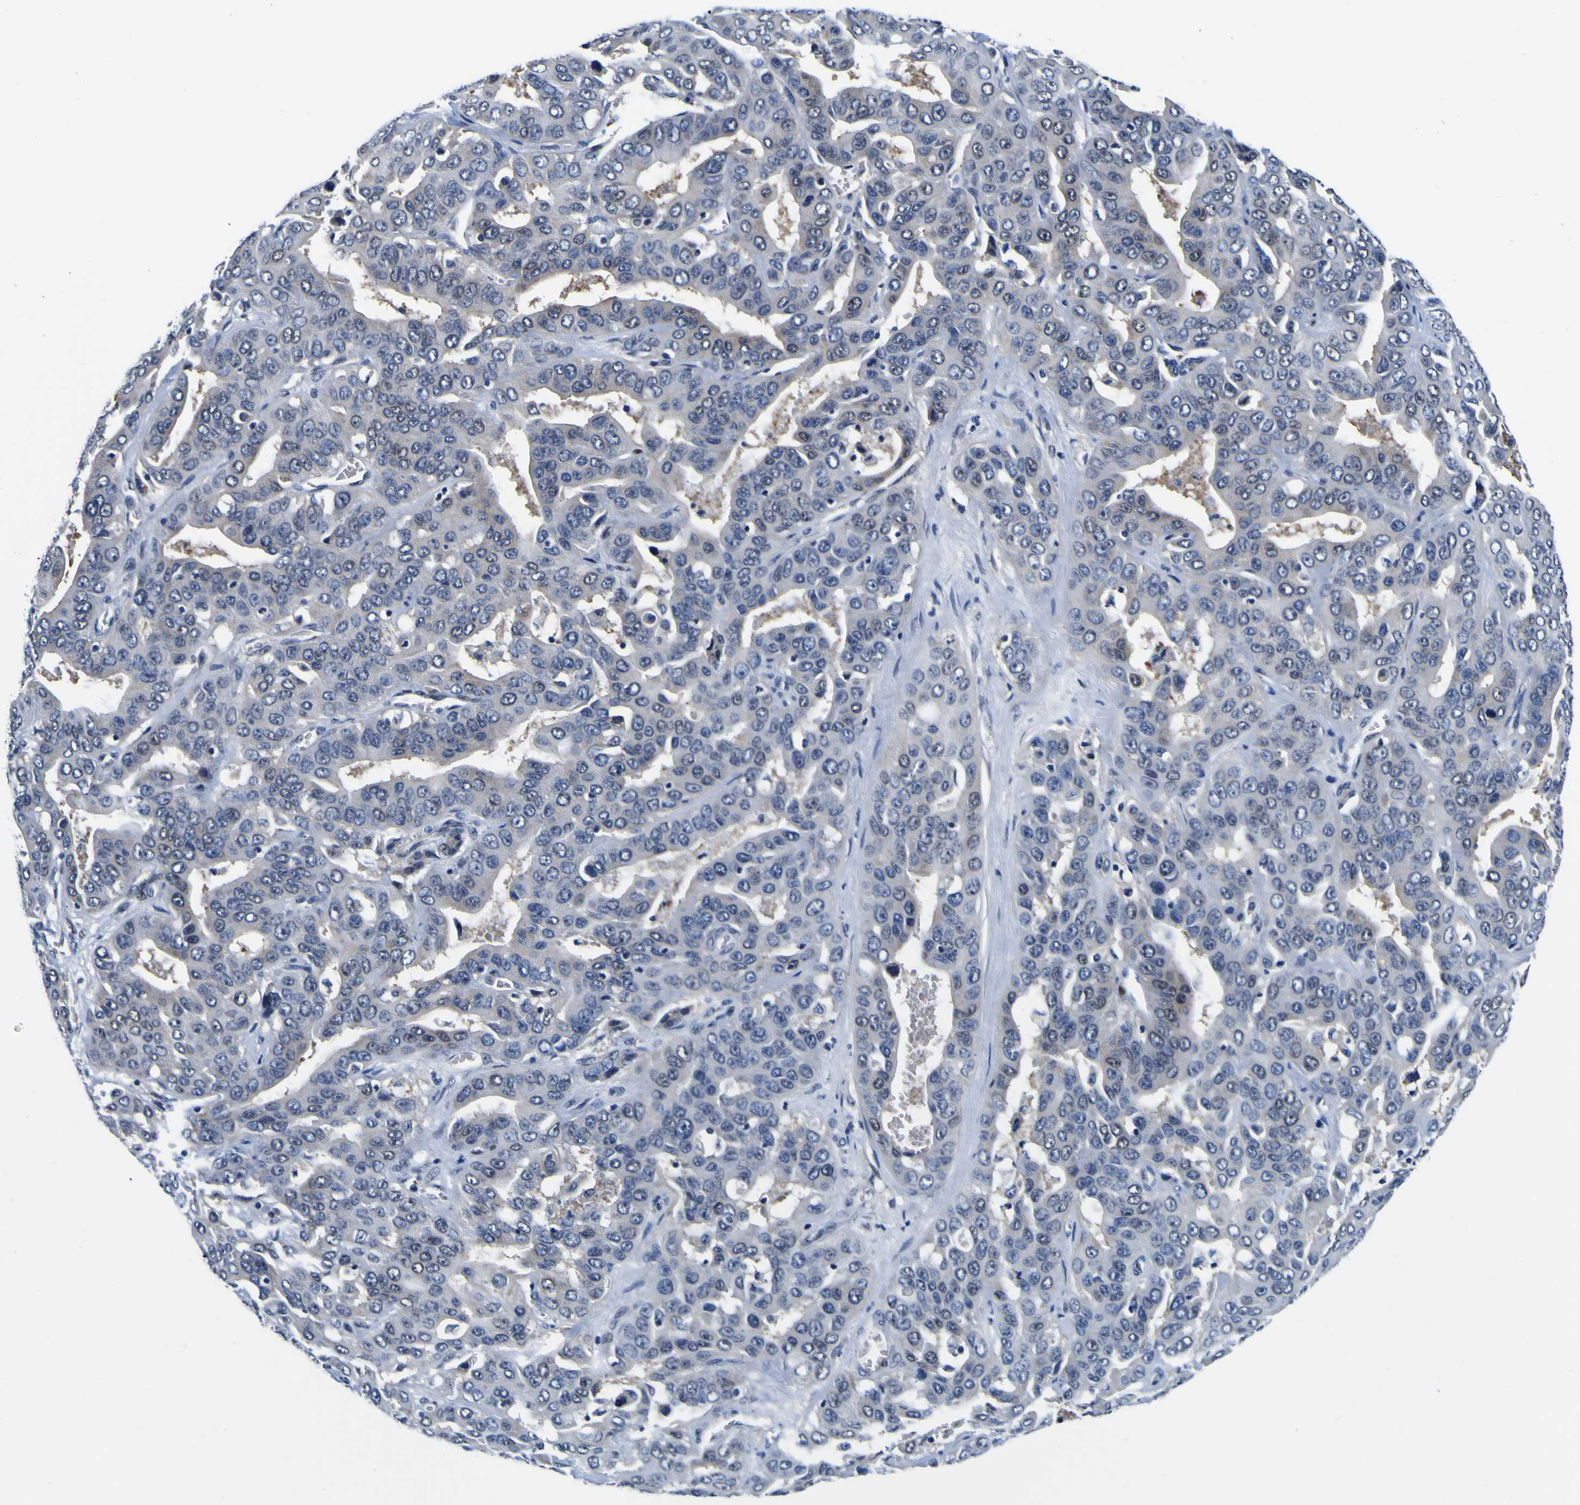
{"staining": {"intensity": "negative", "quantity": "none", "location": "none"}, "tissue": "liver cancer", "cell_type": "Tumor cells", "image_type": "cancer", "snomed": [{"axis": "morphology", "description": "Cholangiocarcinoma"}, {"axis": "topography", "description": "Liver"}], "caption": "Tumor cells are negative for brown protein staining in liver cancer.", "gene": "CUL4B", "patient": {"sex": "female", "age": 52}}